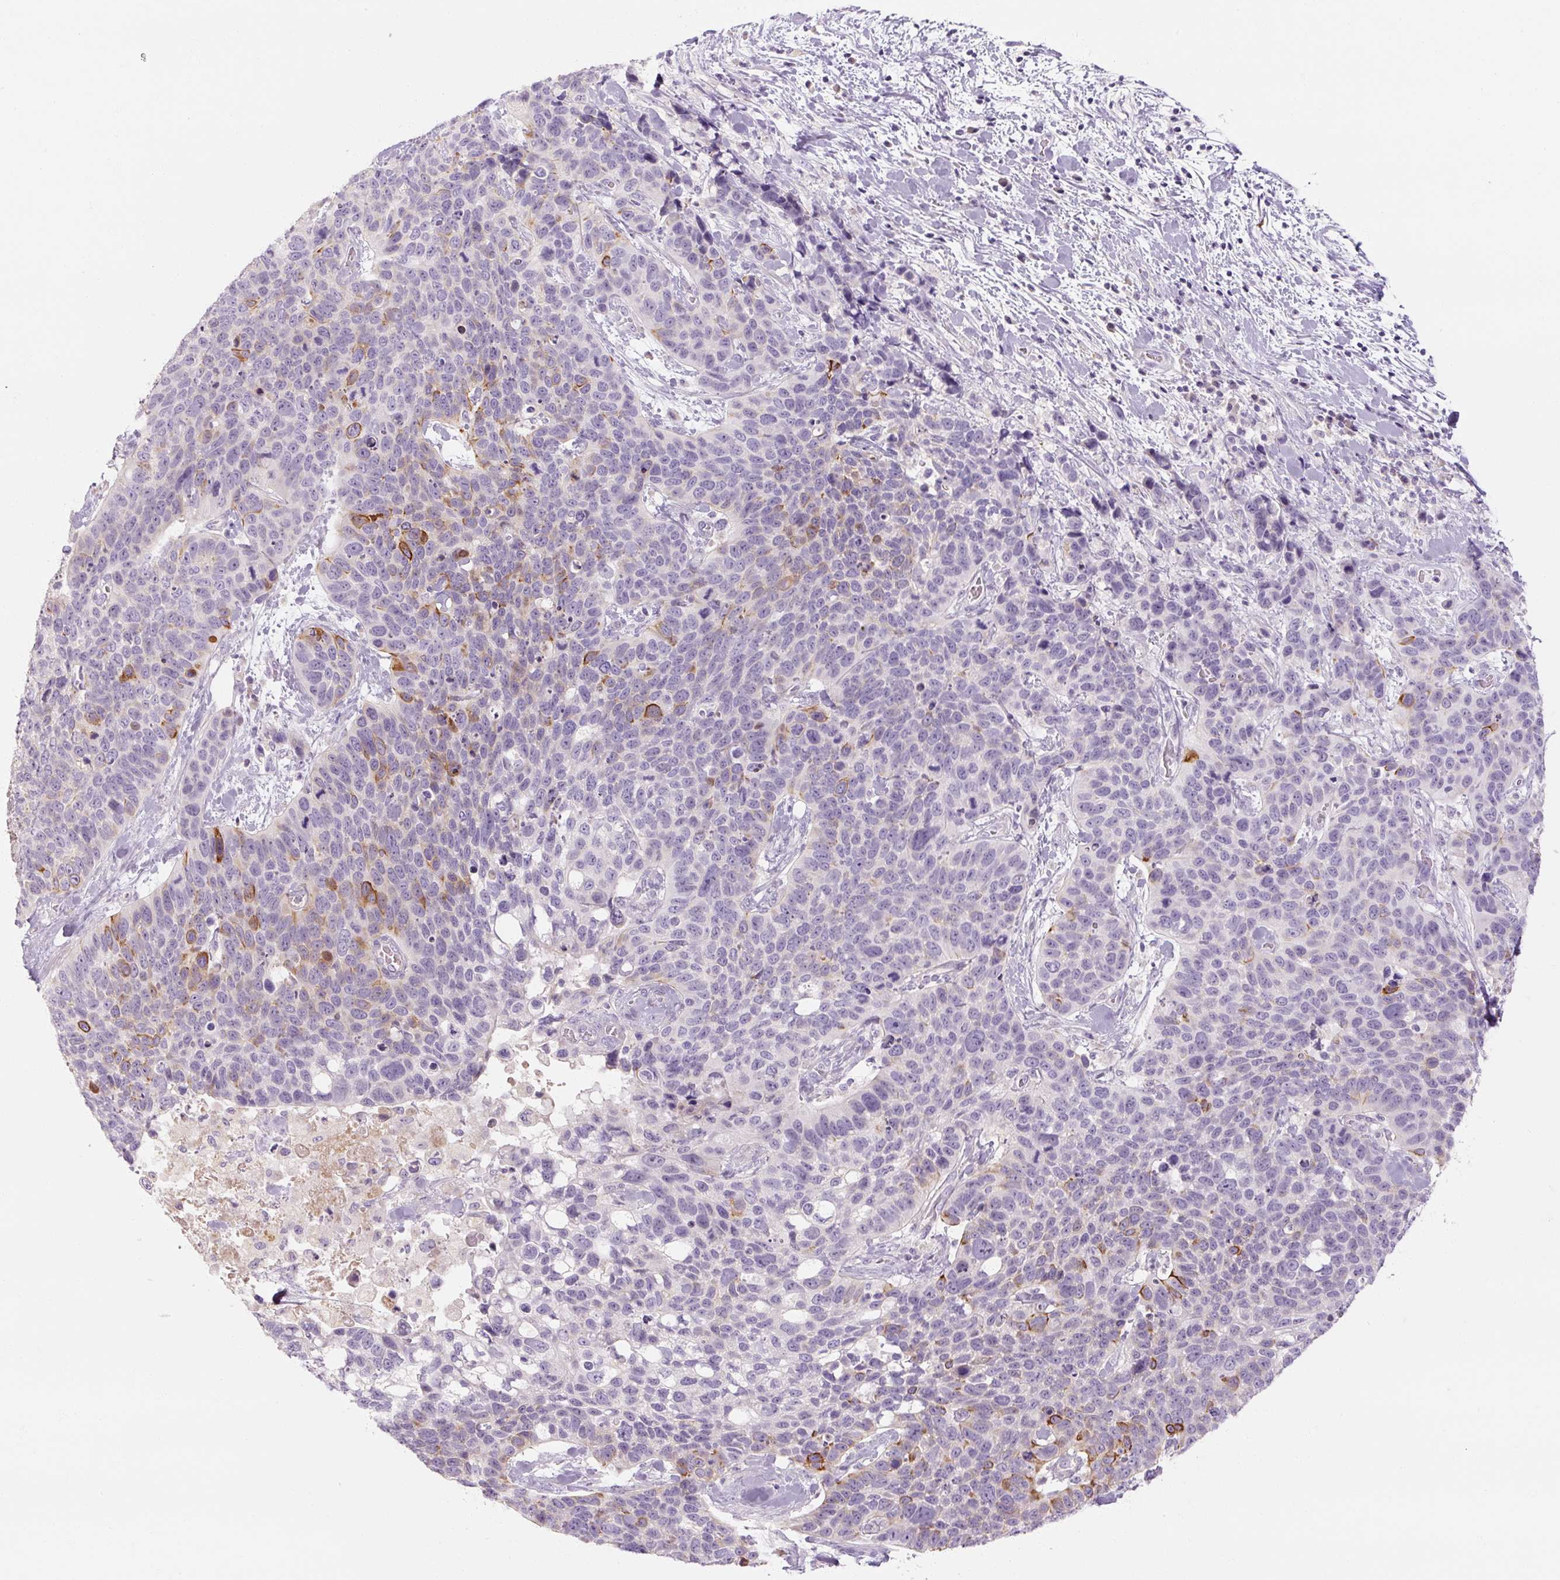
{"staining": {"intensity": "moderate", "quantity": "<25%", "location": "cytoplasmic/membranous"}, "tissue": "lung cancer", "cell_type": "Tumor cells", "image_type": "cancer", "snomed": [{"axis": "morphology", "description": "Squamous cell carcinoma, NOS"}, {"axis": "topography", "description": "Lung"}], "caption": "The micrograph shows staining of lung cancer (squamous cell carcinoma), revealing moderate cytoplasmic/membranous protein expression (brown color) within tumor cells. (DAB IHC, brown staining for protein, blue staining for nuclei).", "gene": "NFE2L3", "patient": {"sex": "male", "age": 62}}